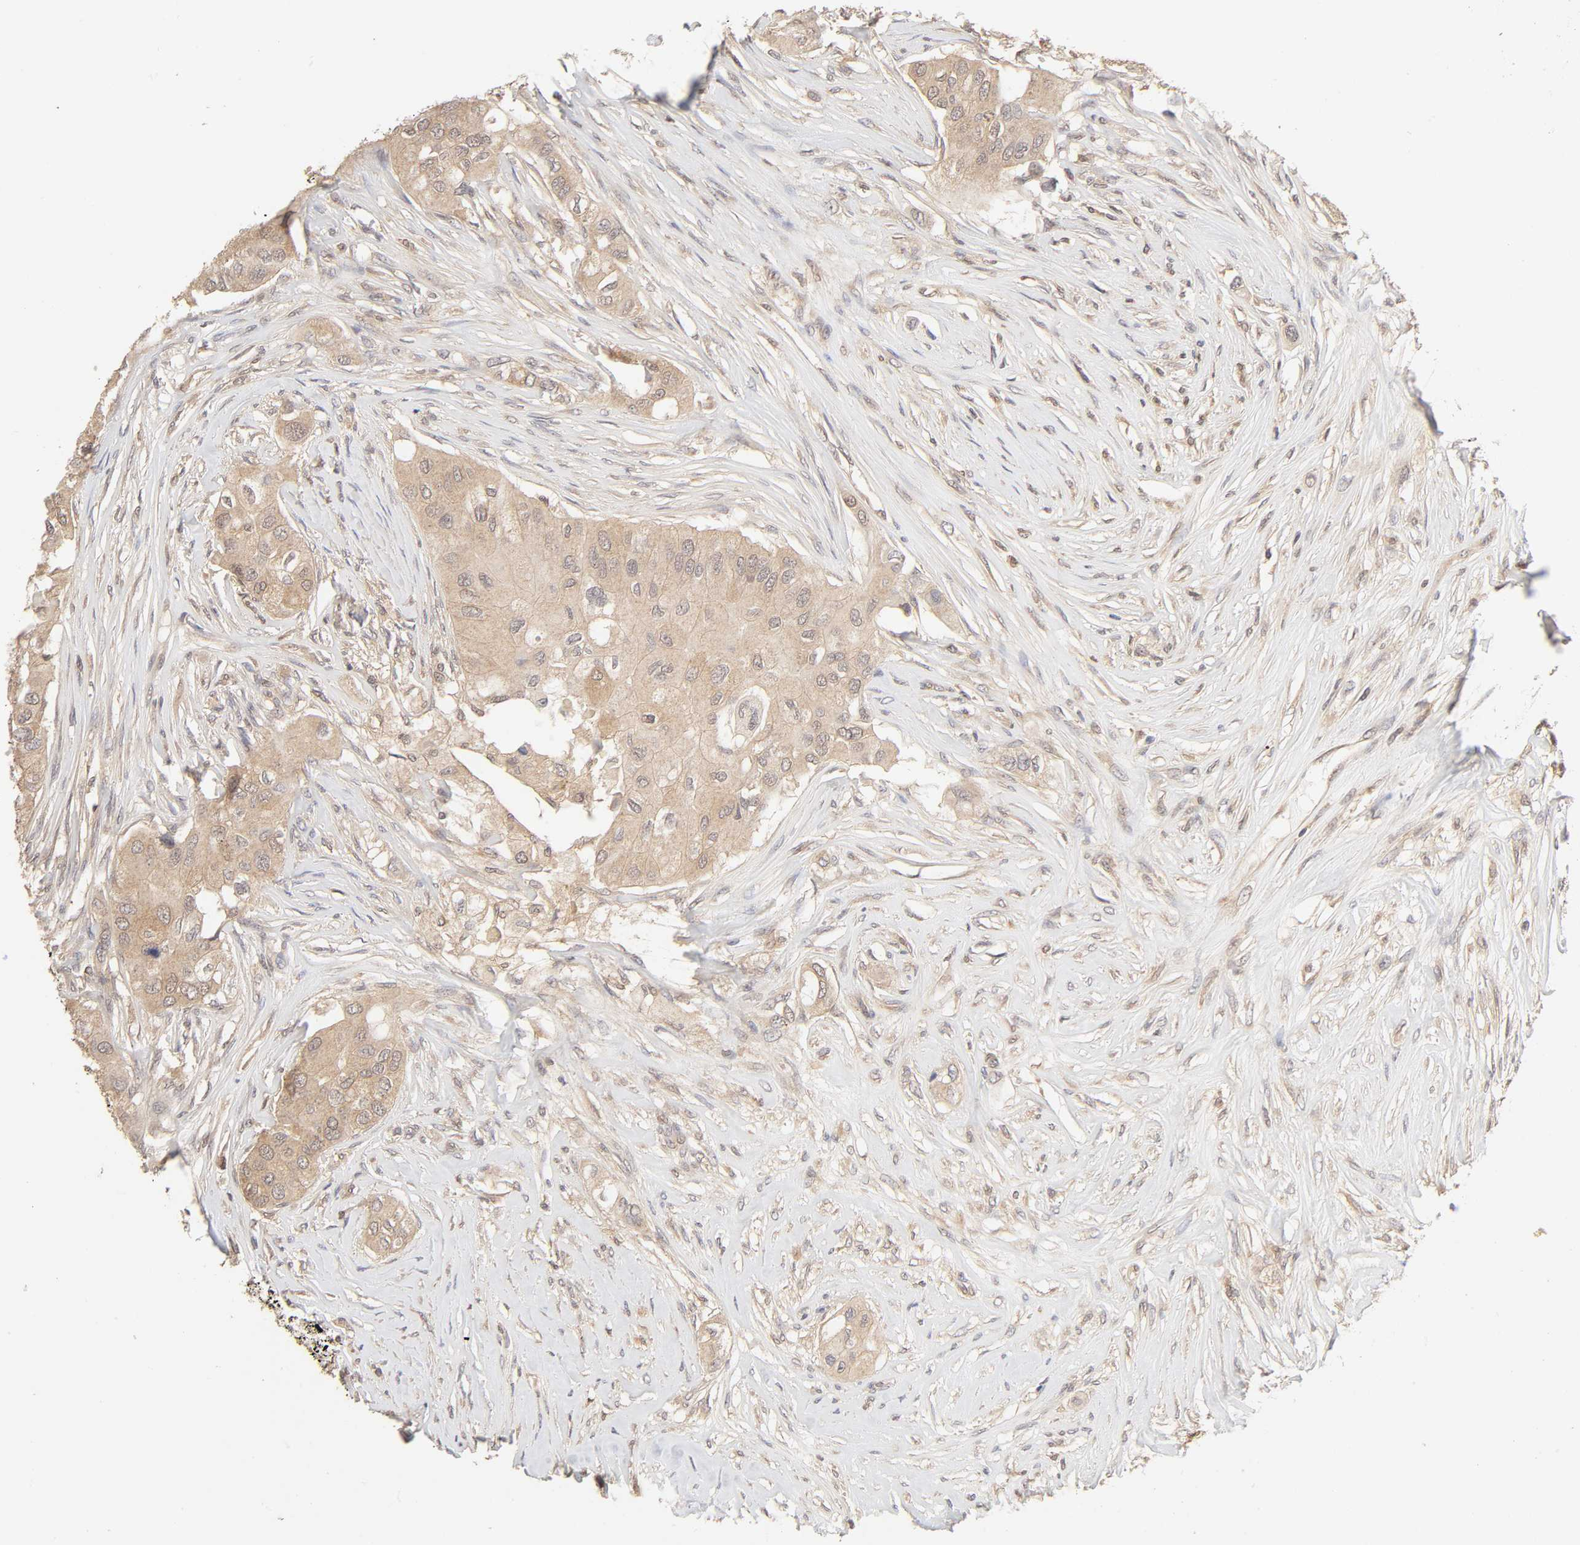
{"staining": {"intensity": "weak", "quantity": ">75%", "location": "cytoplasmic/membranous"}, "tissue": "breast cancer", "cell_type": "Tumor cells", "image_type": "cancer", "snomed": [{"axis": "morphology", "description": "Normal tissue, NOS"}, {"axis": "morphology", "description": "Duct carcinoma"}, {"axis": "topography", "description": "Breast"}], "caption": "Immunohistochemical staining of breast cancer (invasive ductal carcinoma) reveals low levels of weak cytoplasmic/membranous expression in about >75% of tumor cells.", "gene": "MAPK1", "patient": {"sex": "female", "age": 49}}